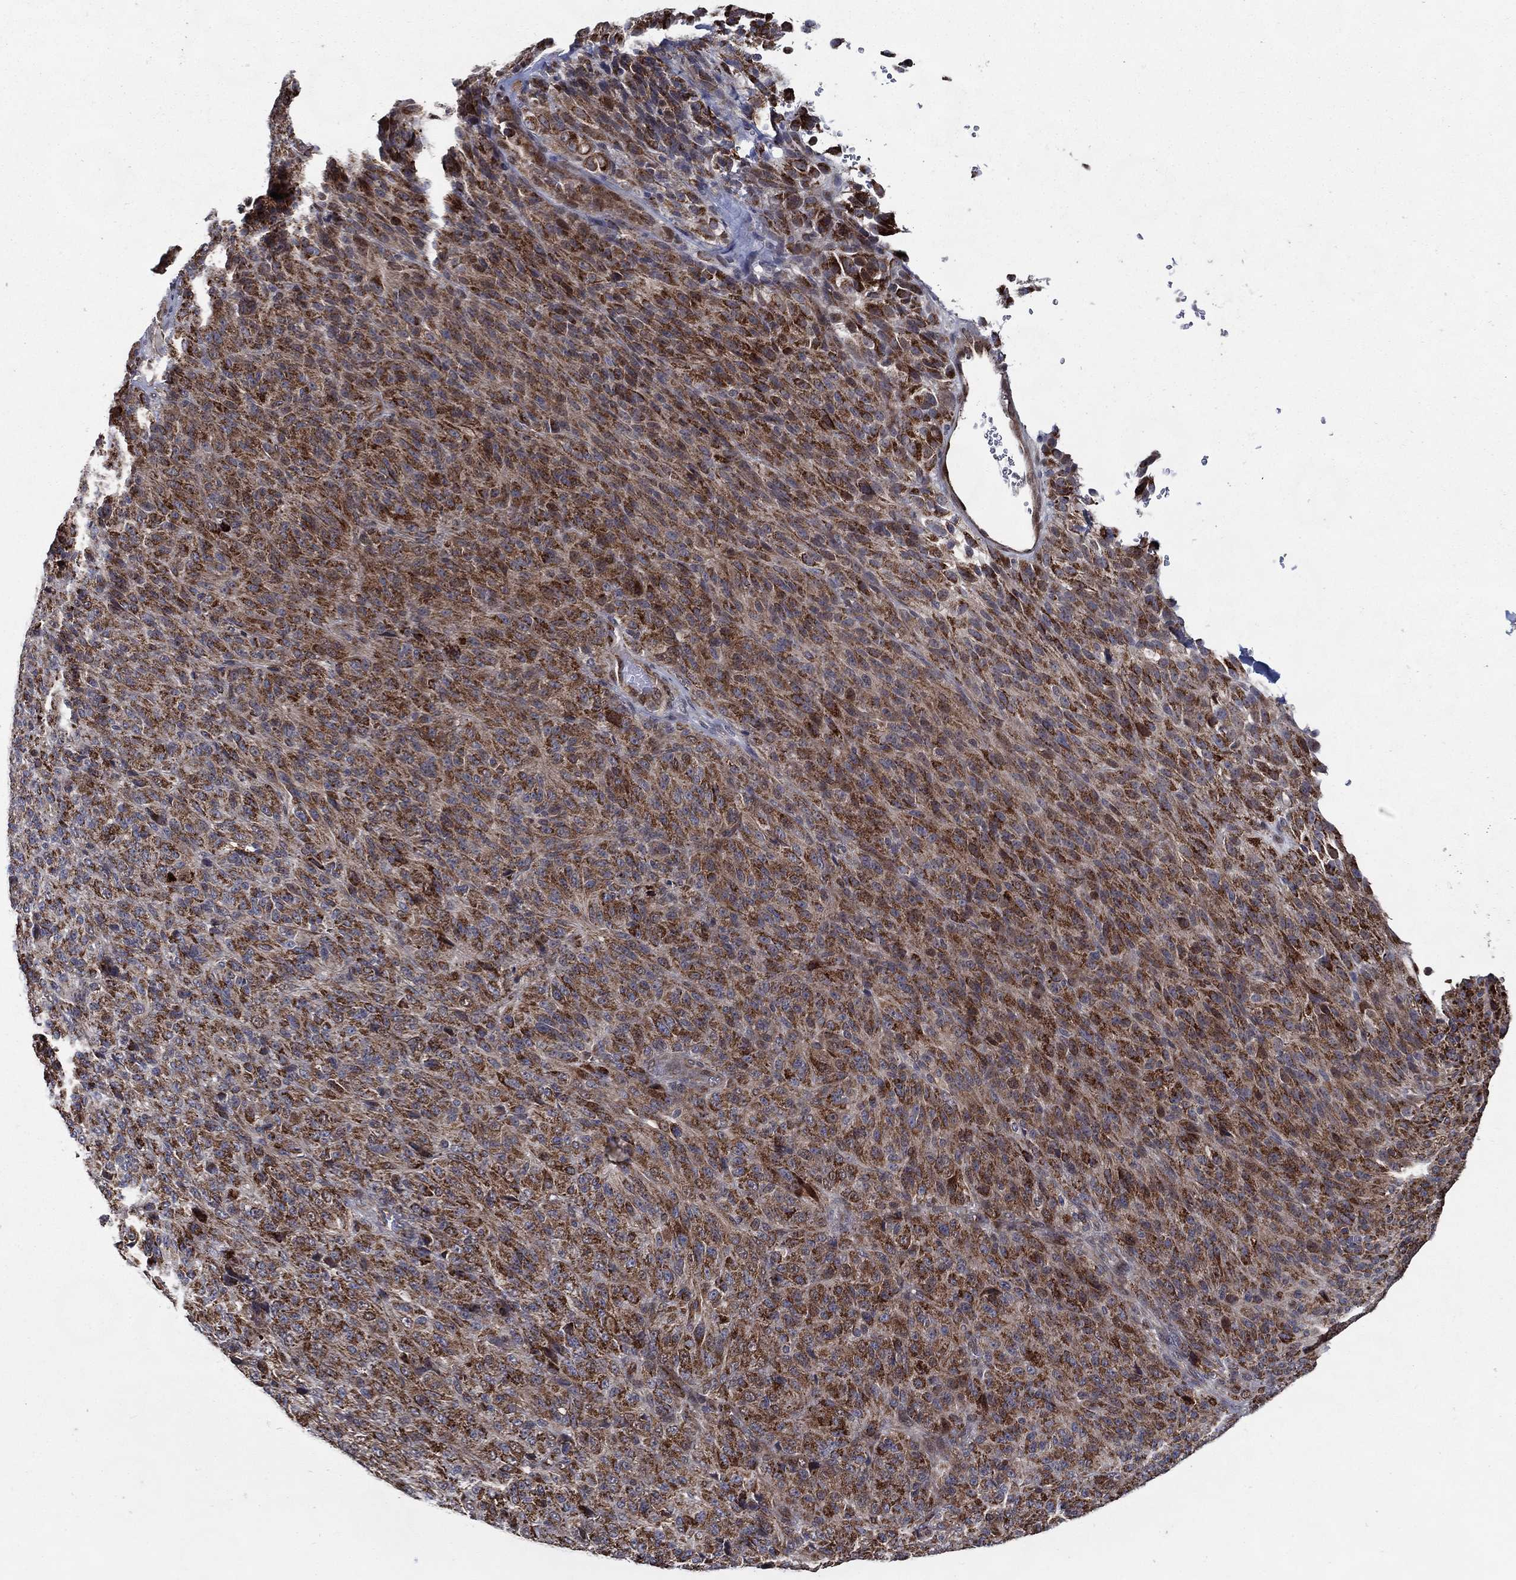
{"staining": {"intensity": "moderate", "quantity": ">75%", "location": "cytoplasmic/membranous"}, "tissue": "melanoma", "cell_type": "Tumor cells", "image_type": "cancer", "snomed": [{"axis": "morphology", "description": "Malignant melanoma, Metastatic site"}, {"axis": "topography", "description": "Brain"}], "caption": "An image of melanoma stained for a protein reveals moderate cytoplasmic/membranous brown staining in tumor cells.", "gene": "ARHGAP11A", "patient": {"sex": "female", "age": 56}}